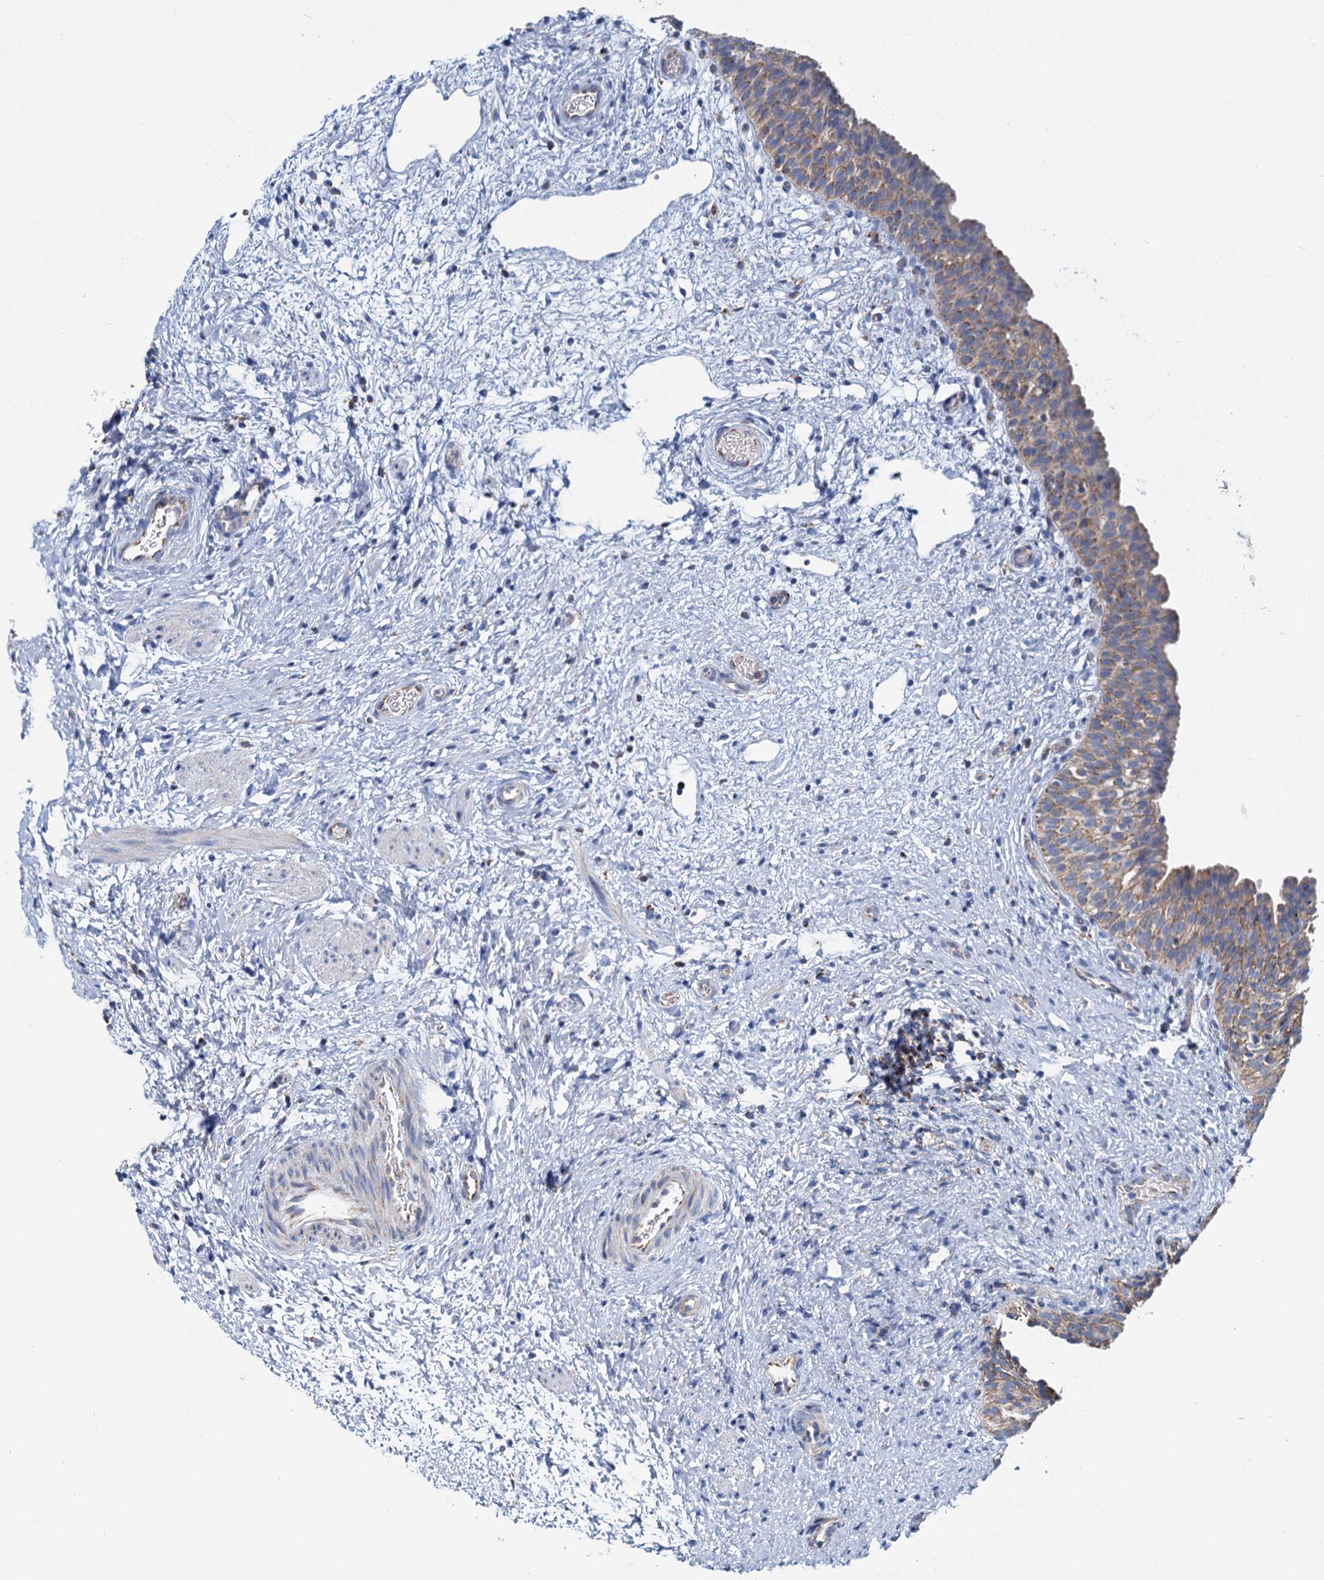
{"staining": {"intensity": "moderate", "quantity": ">75%", "location": "cytoplasmic/membranous"}, "tissue": "urinary bladder", "cell_type": "Urothelial cells", "image_type": "normal", "snomed": [{"axis": "morphology", "description": "Normal tissue, NOS"}, {"axis": "topography", "description": "Urinary bladder"}], "caption": "Protein expression analysis of normal human urinary bladder reveals moderate cytoplasmic/membranous staining in about >75% of urothelial cells. (Brightfield microscopy of DAB IHC at high magnification).", "gene": "CCP110", "patient": {"sex": "male", "age": 1}}